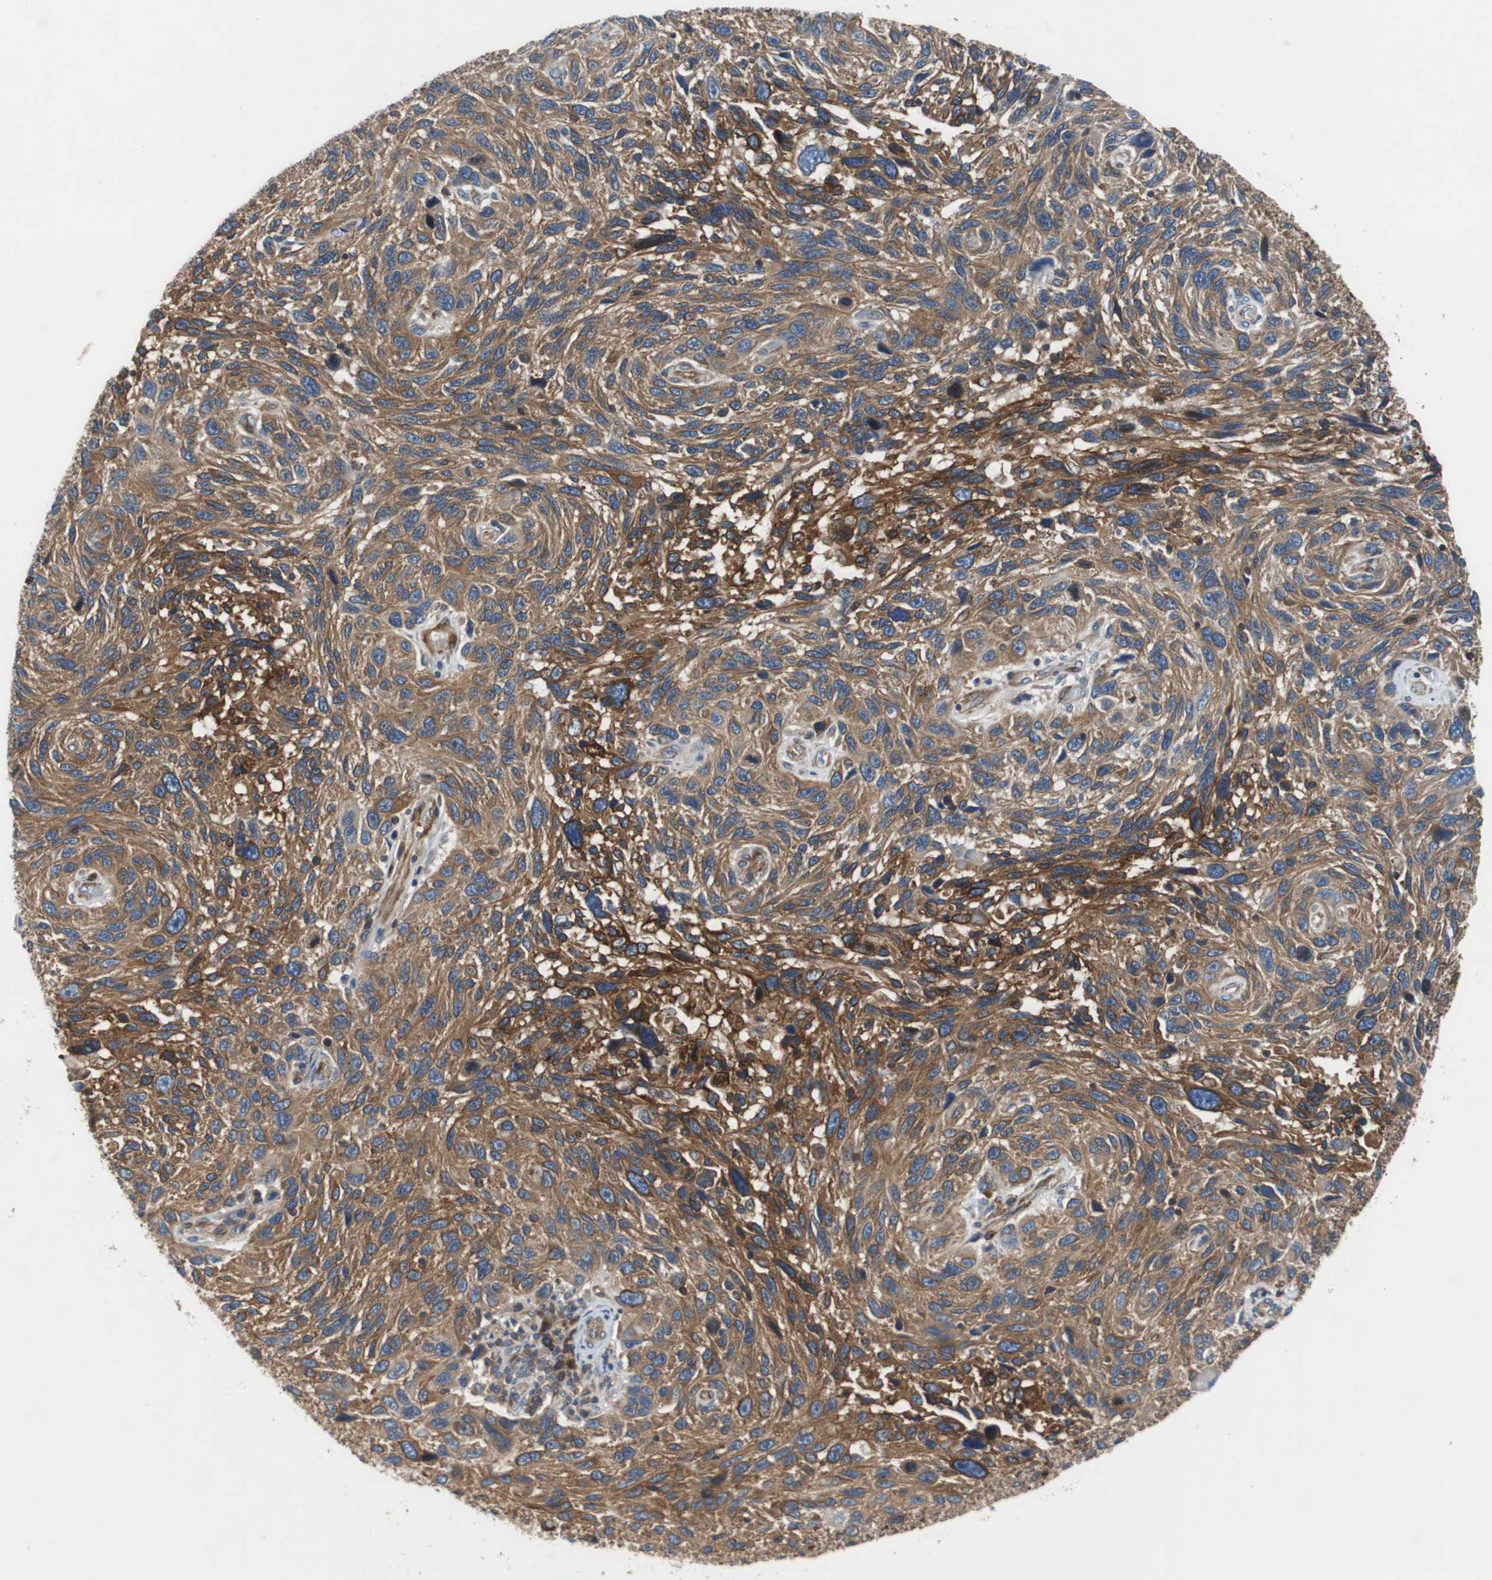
{"staining": {"intensity": "moderate", "quantity": ">75%", "location": "cytoplasmic/membranous"}, "tissue": "melanoma", "cell_type": "Tumor cells", "image_type": "cancer", "snomed": [{"axis": "morphology", "description": "Malignant melanoma, NOS"}, {"axis": "topography", "description": "Skin"}], "caption": "Moderate cytoplasmic/membranous protein positivity is seen in approximately >75% of tumor cells in malignant melanoma.", "gene": "GYS1", "patient": {"sex": "male", "age": 53}}